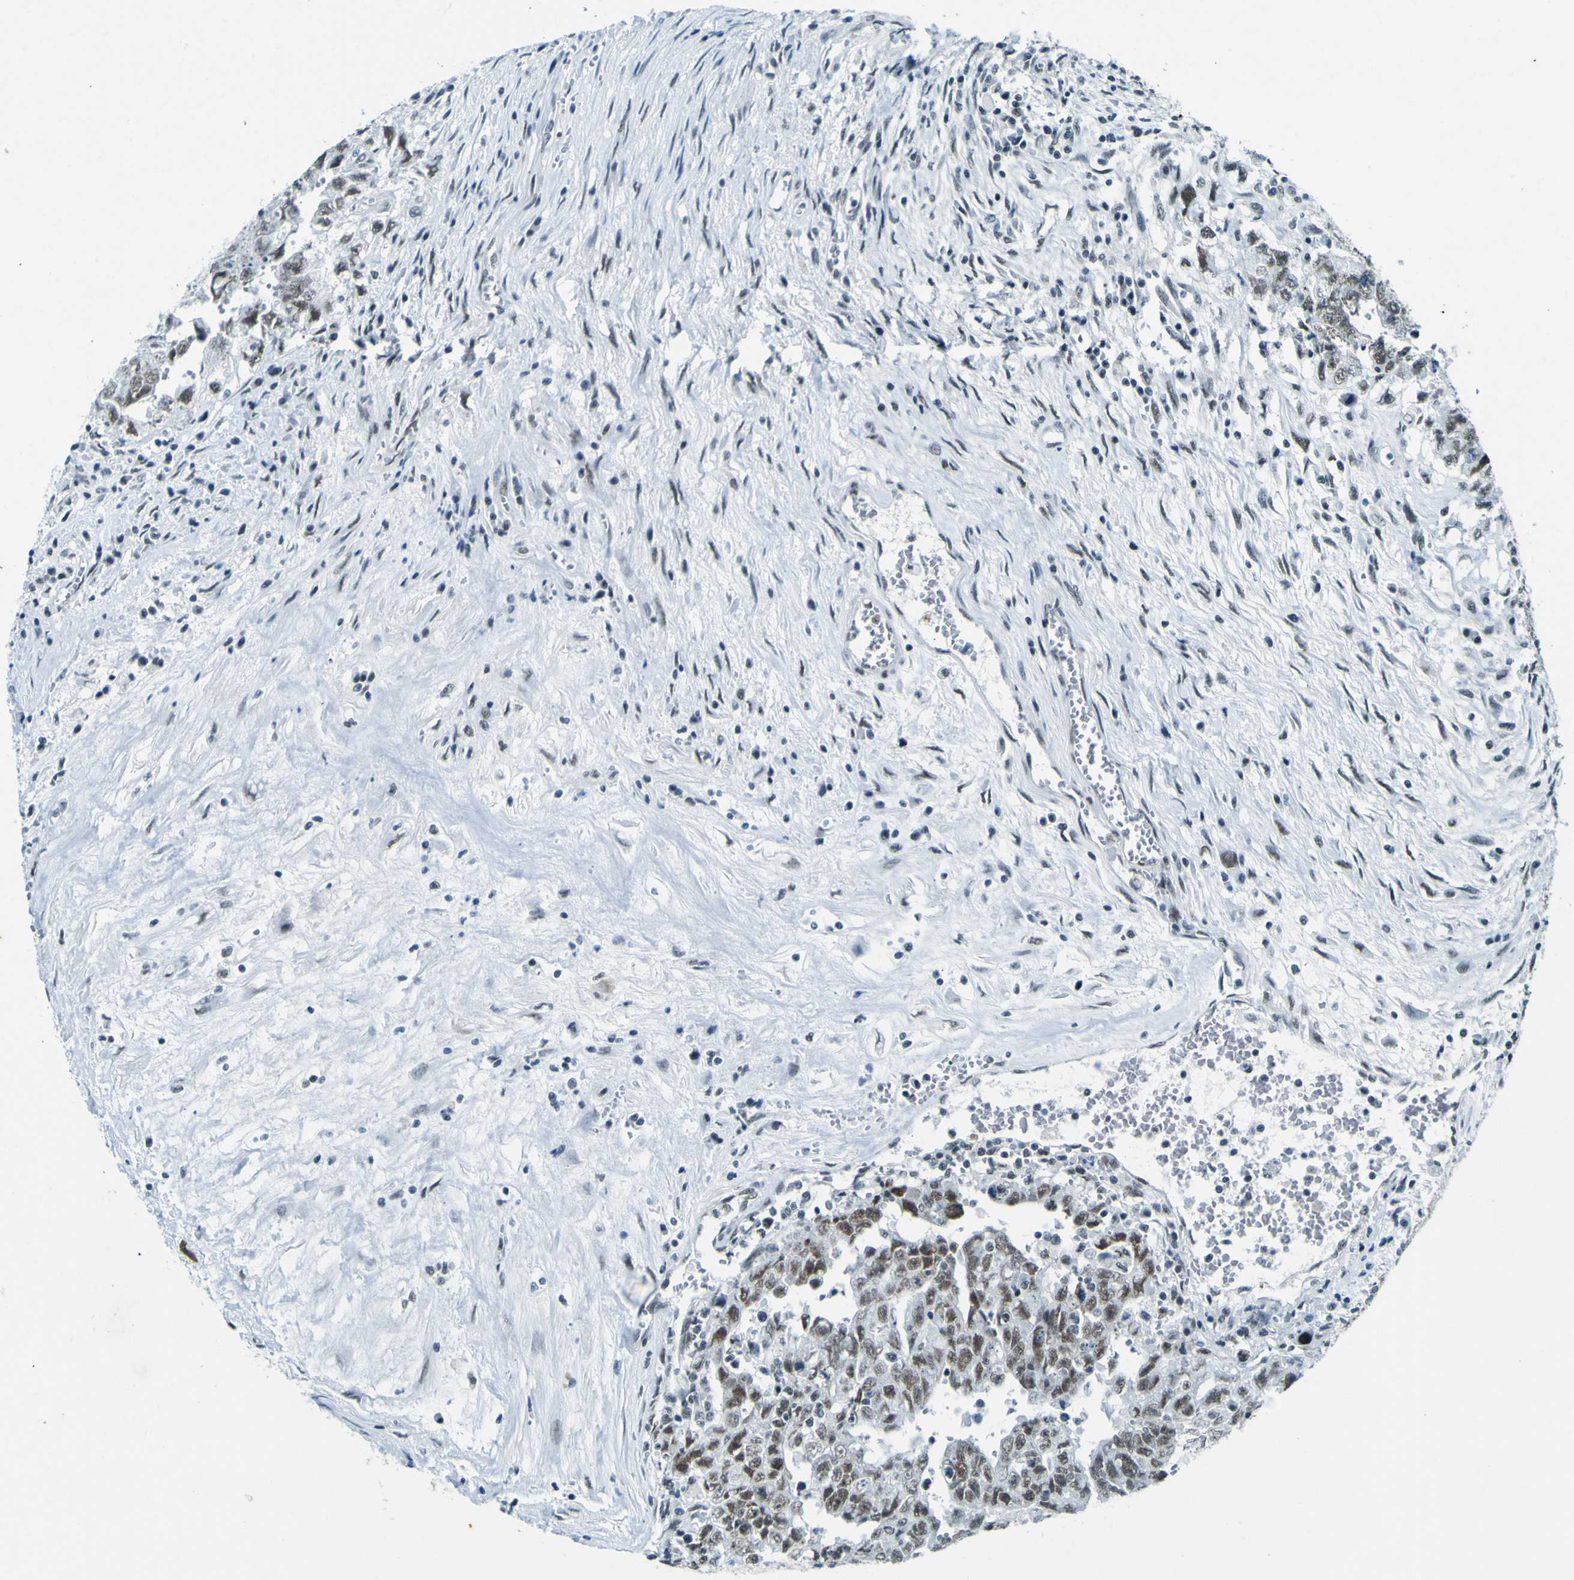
{"staining": {"intensity": "moderate", "quantity": ">75%", "location": "nuclear"}, "tissue": "testis cancer", "cell_type": "Tumor cells", "image_type": "cancer", "snomed": [{"axis": "morphology", "description": "Carcinoma, Embryonal, NOS"}, {"axis": "topography", "description": "Testis"}], "caption": "A photomicrograph of embryonal carcinoma (testis) stained for a protein reveals moderate nuclear brown staining in tumor cells.", "gene": "CEBPG", "patient": {"sex": "male", "age": 28}}